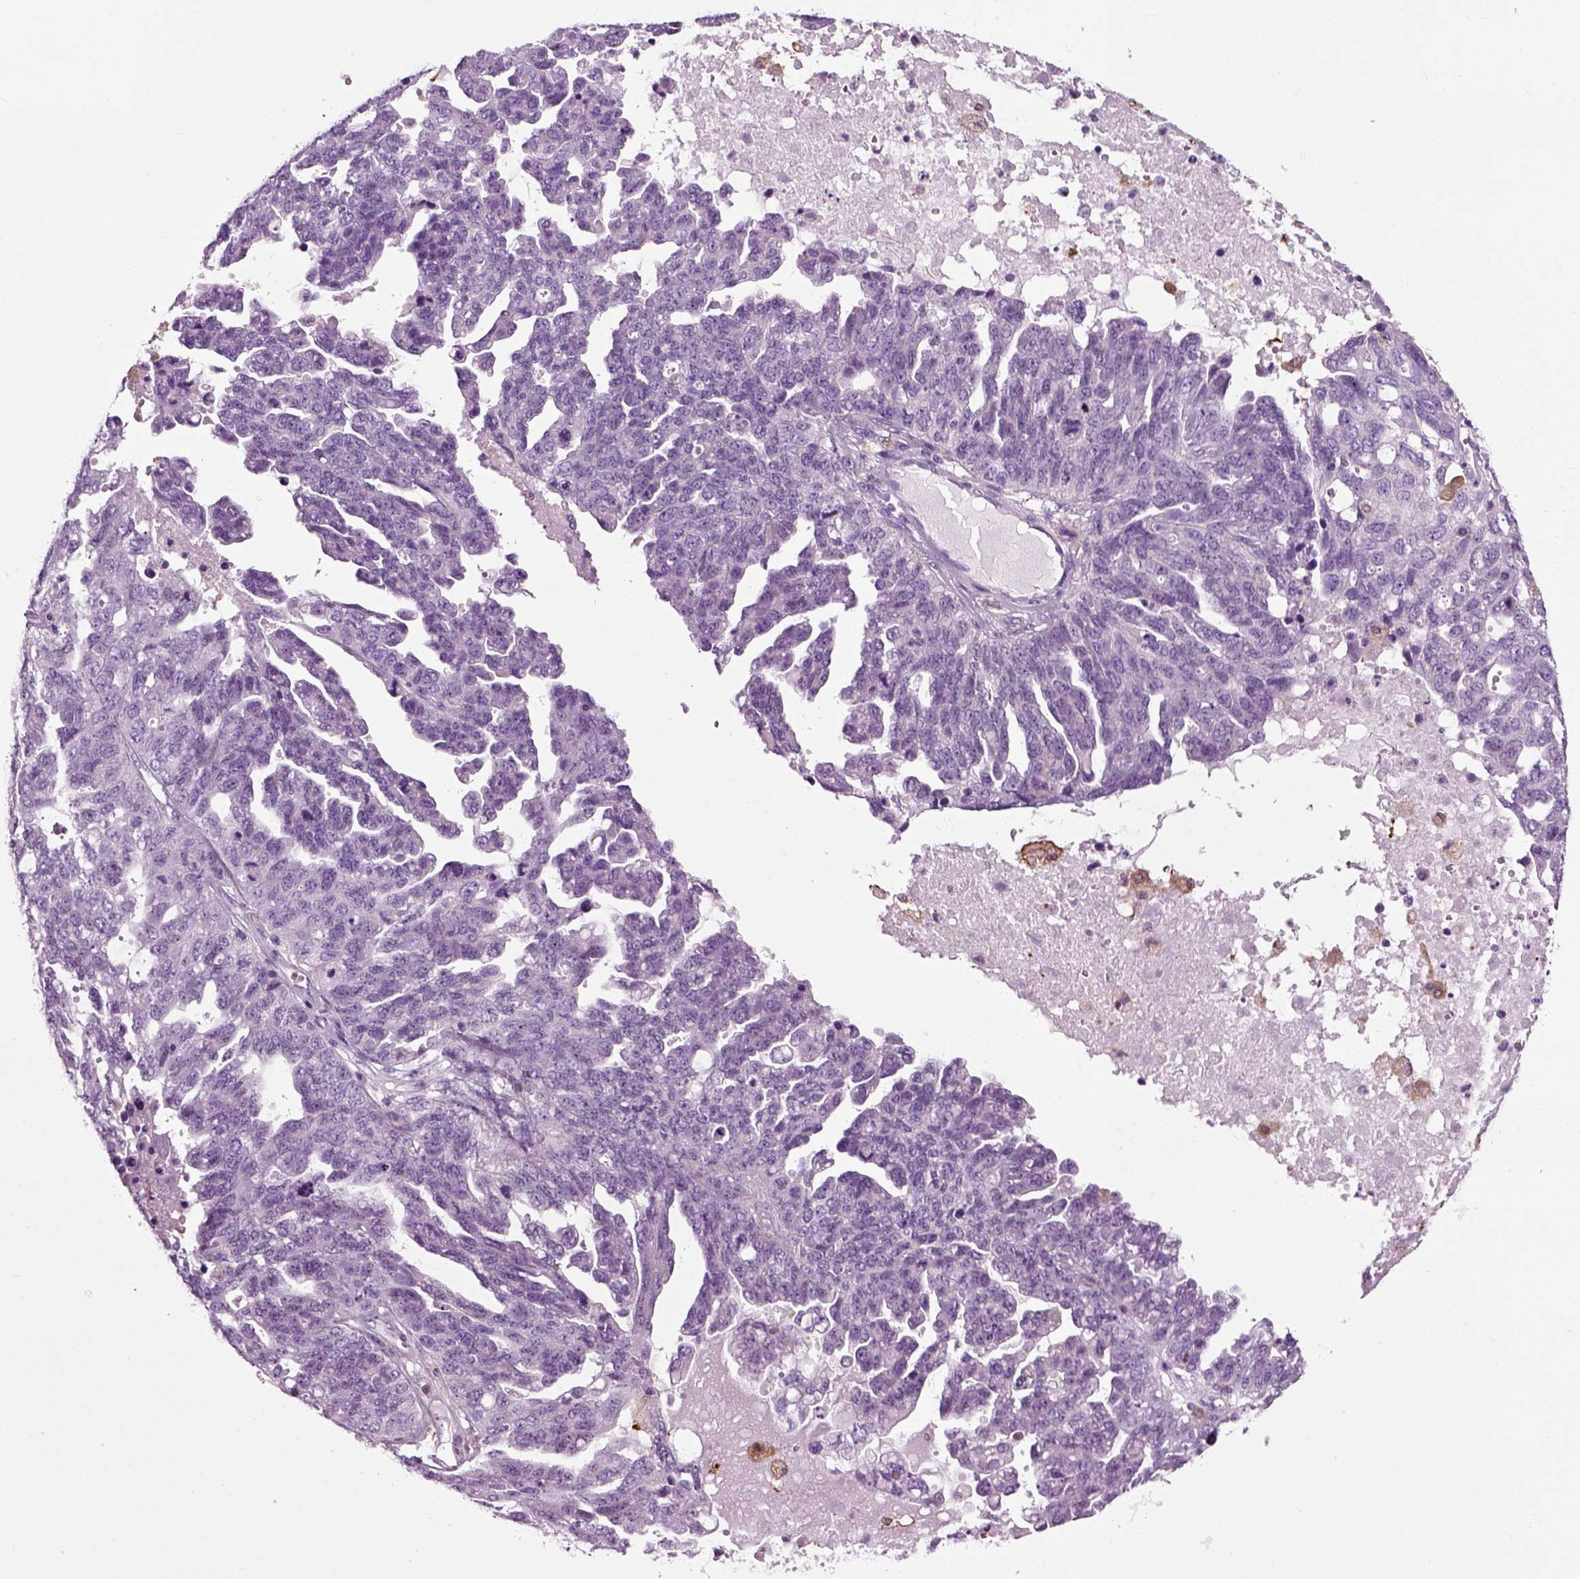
{"staining": {"intensity": "negative", "quantity": "none", "location": "none"}, "tissue": "ovarian cancer", "cell_type": "Tumor cells", "image_type": "cancer", "snomed": [{"axis": "morphology", "description": "Cystadenocarcinoma, serous, NOS"}, {"axis": "topography", "description": "Ovary"}], "caption": "Immunohistochemistry image of ovarian serous cystadenocarcinoma stained for a protein (brown), which demonstrates no expression in tumor cells.", "gene": "DNAH10", "patient": {"sex": "female", "age": 71}}